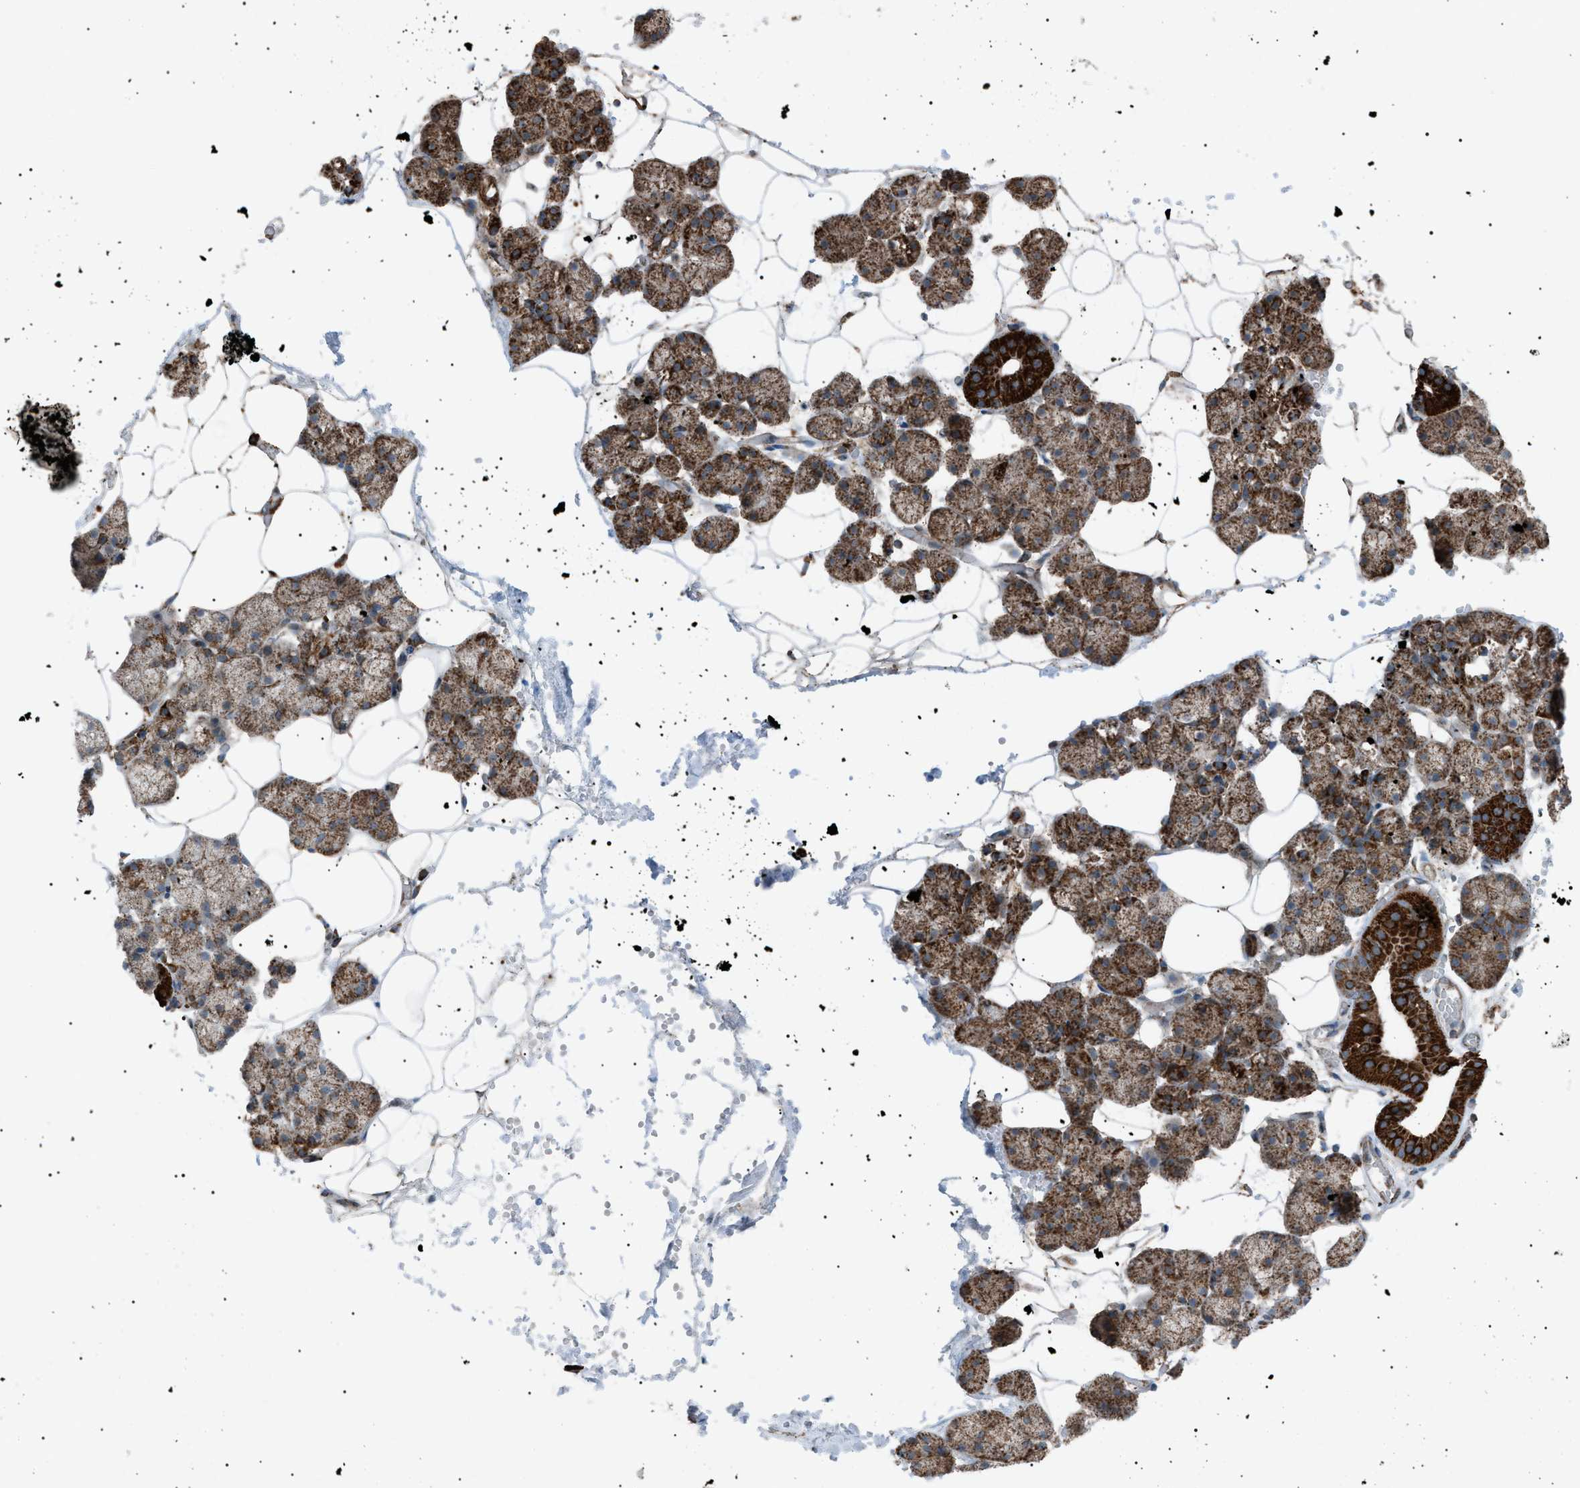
{"staining": {"intensity": "strong", "quantity": ">75%", "location": "cytoplasmic/membranous"}, "tissue": "salivary gland", "cell_type": "Glandular cells", "image_type": "normal", "snomed": [{"axis": "morphology", "description": "Normal tissue, NOS"}, {"axis": "topography", "description": "Salivary gland"}], "caption": "Immunohistochemistry (IHC) (DAB) staining of unremarkable human salivary gland shows strong cytoplasmic/membranous protein positivity in about >75% of glandular cells.", "gene": "C1GALT1C1", "patient": {"sex": "male", "age": 62}}